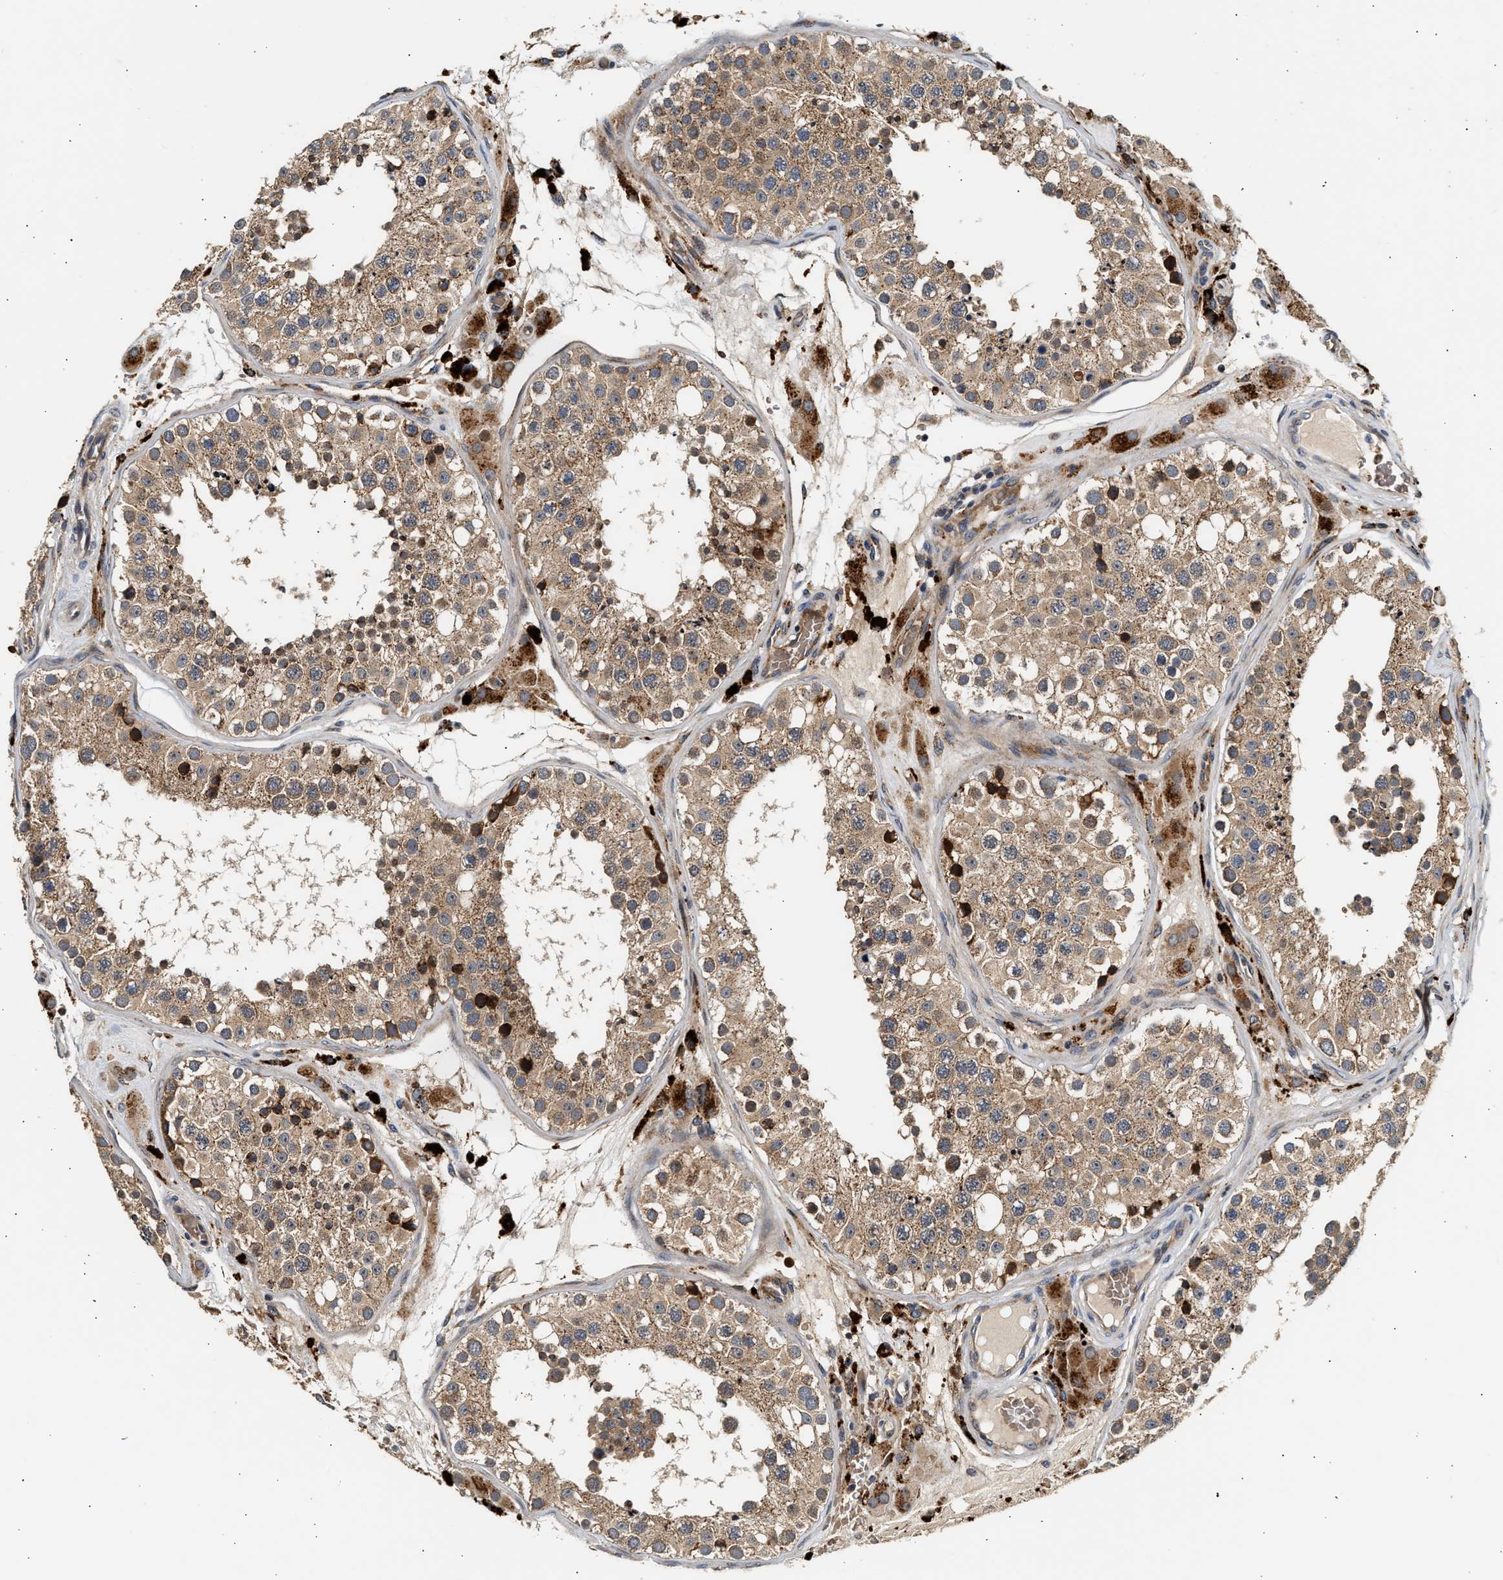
{"staining": {"intensity": "weak", "quantity": ">75%", "location": "cytoplasmic/membranous"}, "tissue": "testis", "cell_type": "Cells in seminiferous ducts", "image_type": "normal", "snomed": [{"axis": "morphology", "description": "Normal tissue, NOS"}, {"axis": "topography", "description": "Testis"}], "caption": "Testis stained with DAB (3,3'-diaminobenzidine) immunohistochemistry exhibits low levels of weak cytoplasmic/membranous expression in approximately >75% of cells in seminiferous ducts. (IHC, brightfield microscopy, high magnification).", "gene": "PLD3", "patient": {"sex": "male", "age": 26}}